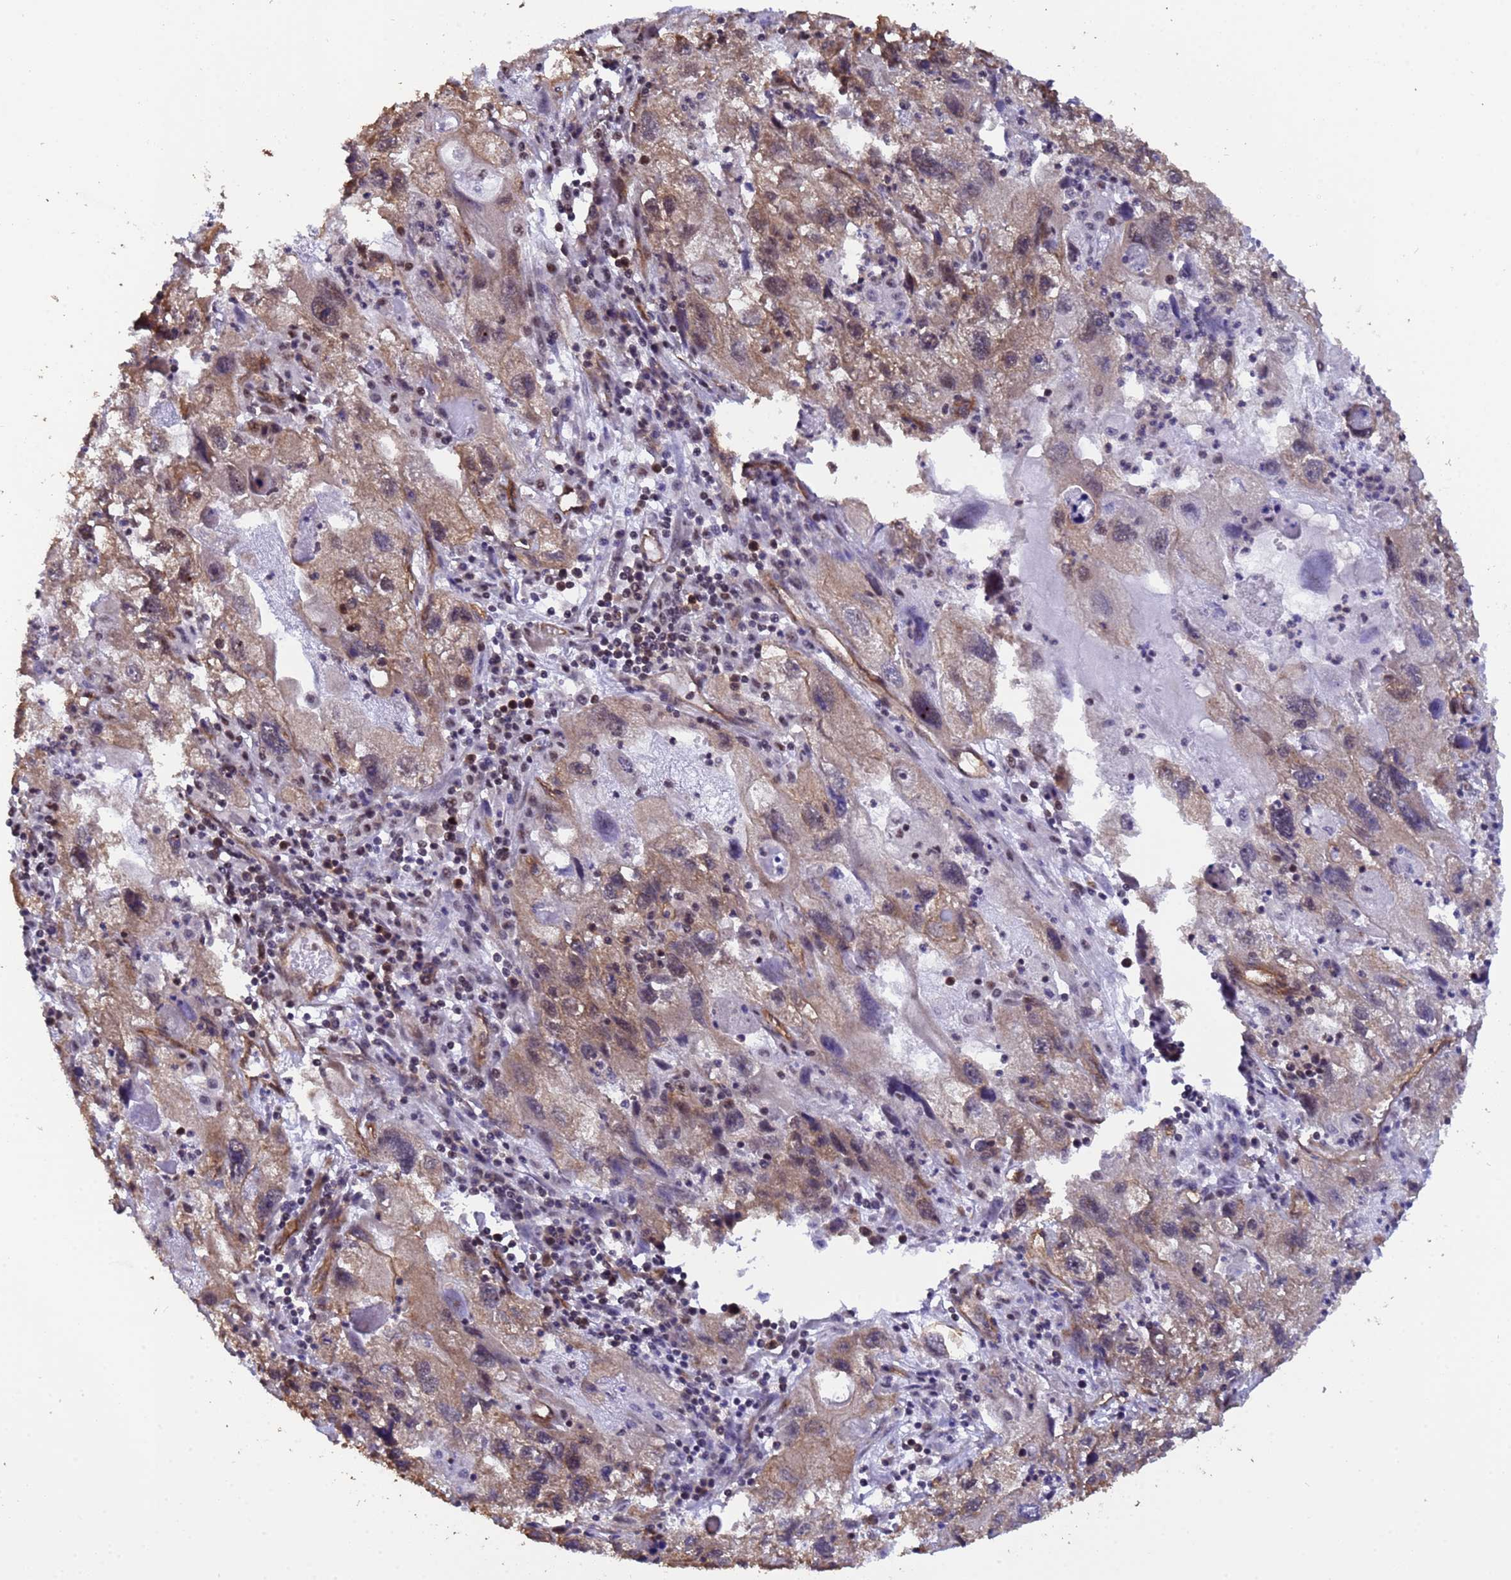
{"staining": {"intensity": "moderate", "quantity": "25%-75%", "location": "cytoplasmic/membranous"}, "tissue": "endometrial cancer", "cell_type": "Tumor cells", "image_type": "cancer", "snomed": [{"axis": "morphology", "description": "Adenocarcinoma, NOS"}, {"axis": "topography", "description": "Endometrium"}], "caption": "An image of endometrial cancer stained for a protein demonstrates moderate cytoplasmic/membranous brown staining in tumor cells.", "gene": "SYF2", "patient": {"sex": "female", "age": 49}}